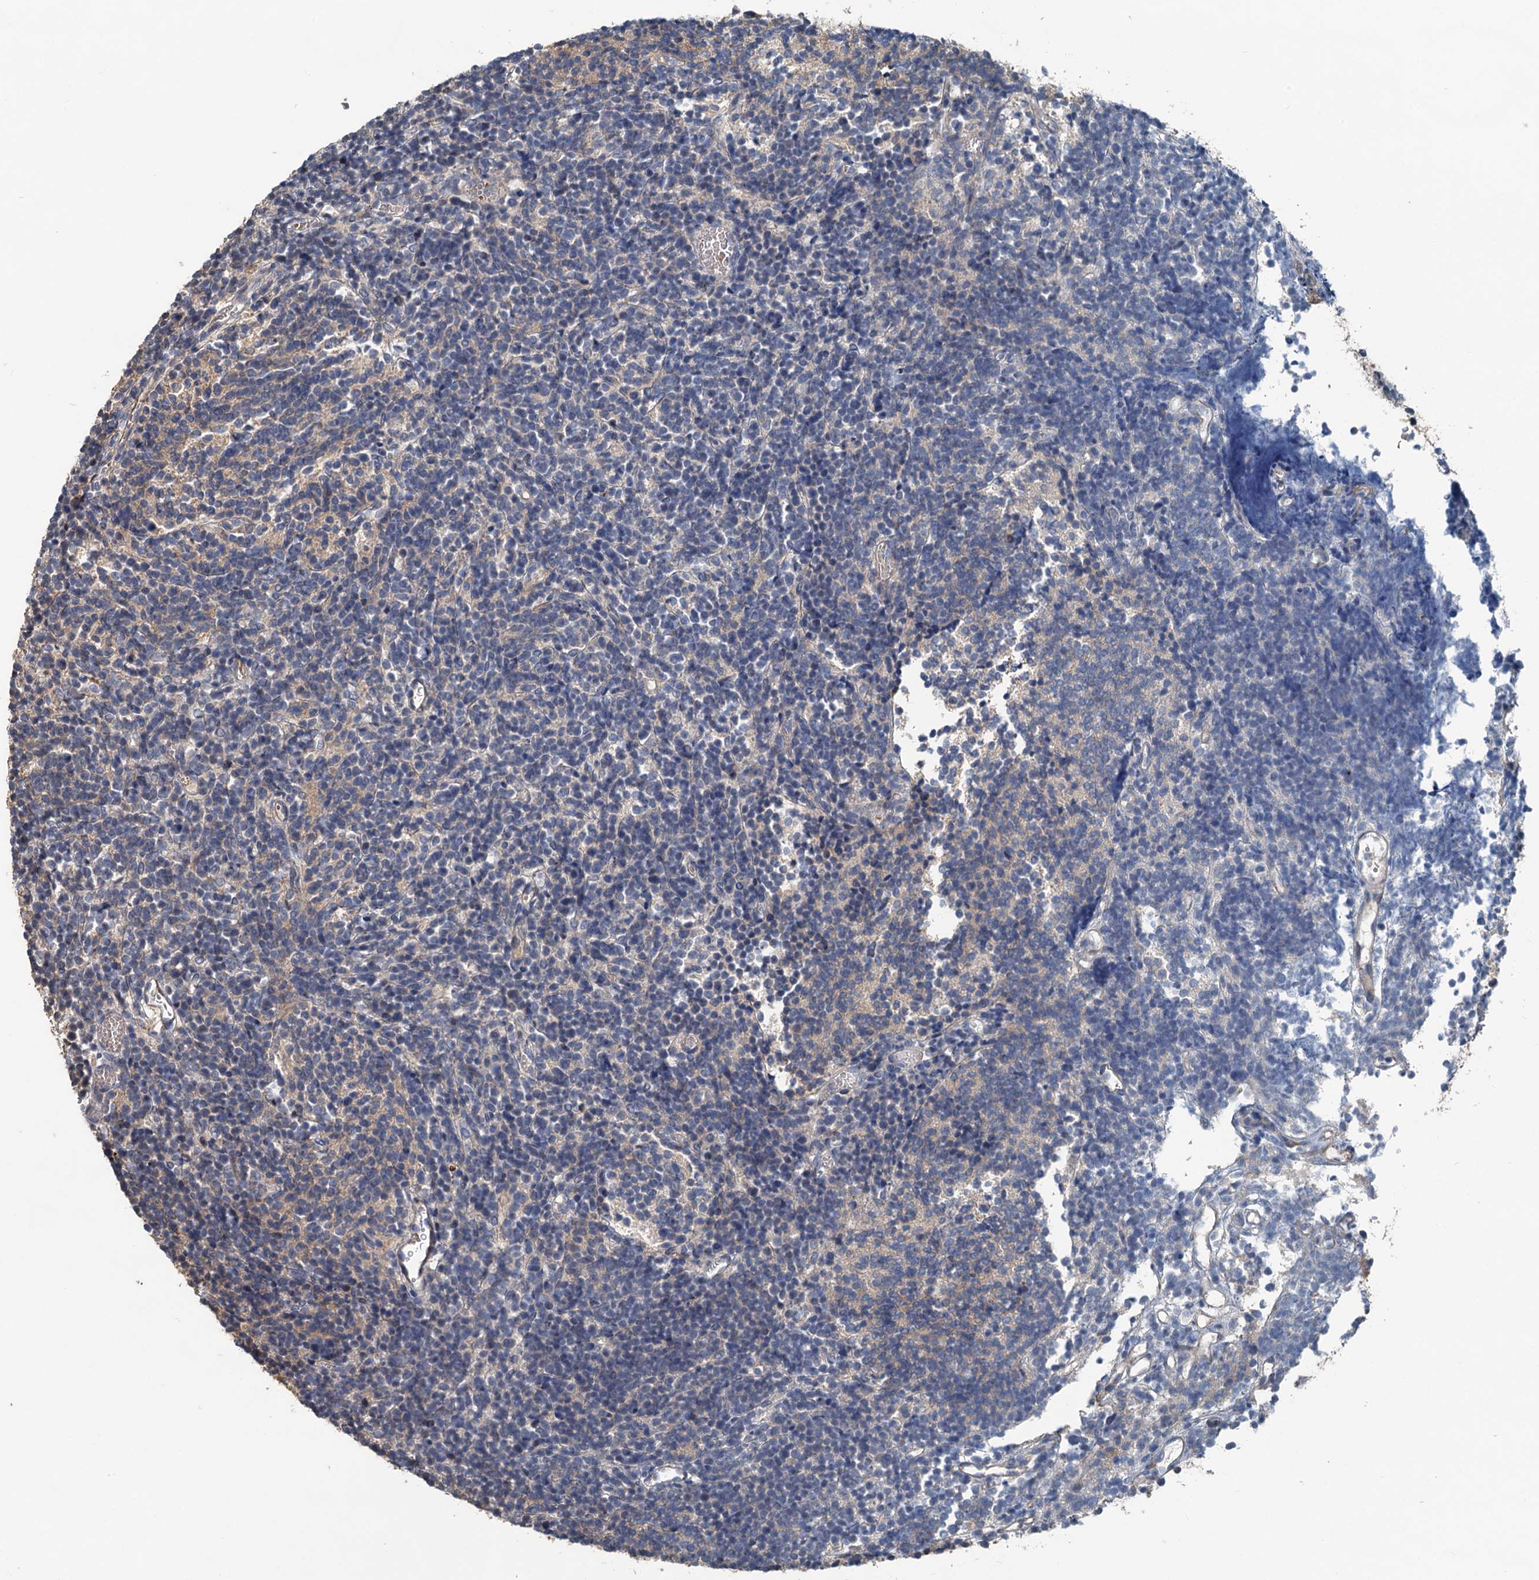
{"staining": {"intensity": "weak", "quantity": "<25%", "location": "cytoplasmic/membranous"}, "tissue": "glioma", "cell_type": "Tumor cells", "image_type": "cancer", "snomed": [{"axis": "morphology", "description": "Glioma, malignant, Low grade"}, {"axis": "topography", "description": "Brain"}], "caption": "An IHC micrograph of glioma is shown. There is no staining in tumor cells of glioma. (DAB immunohistochemistry visualized using brightfield microscopy, high magnification).", "gene": "TEDC1", "patient": {"sex": "female", "age": 1}}